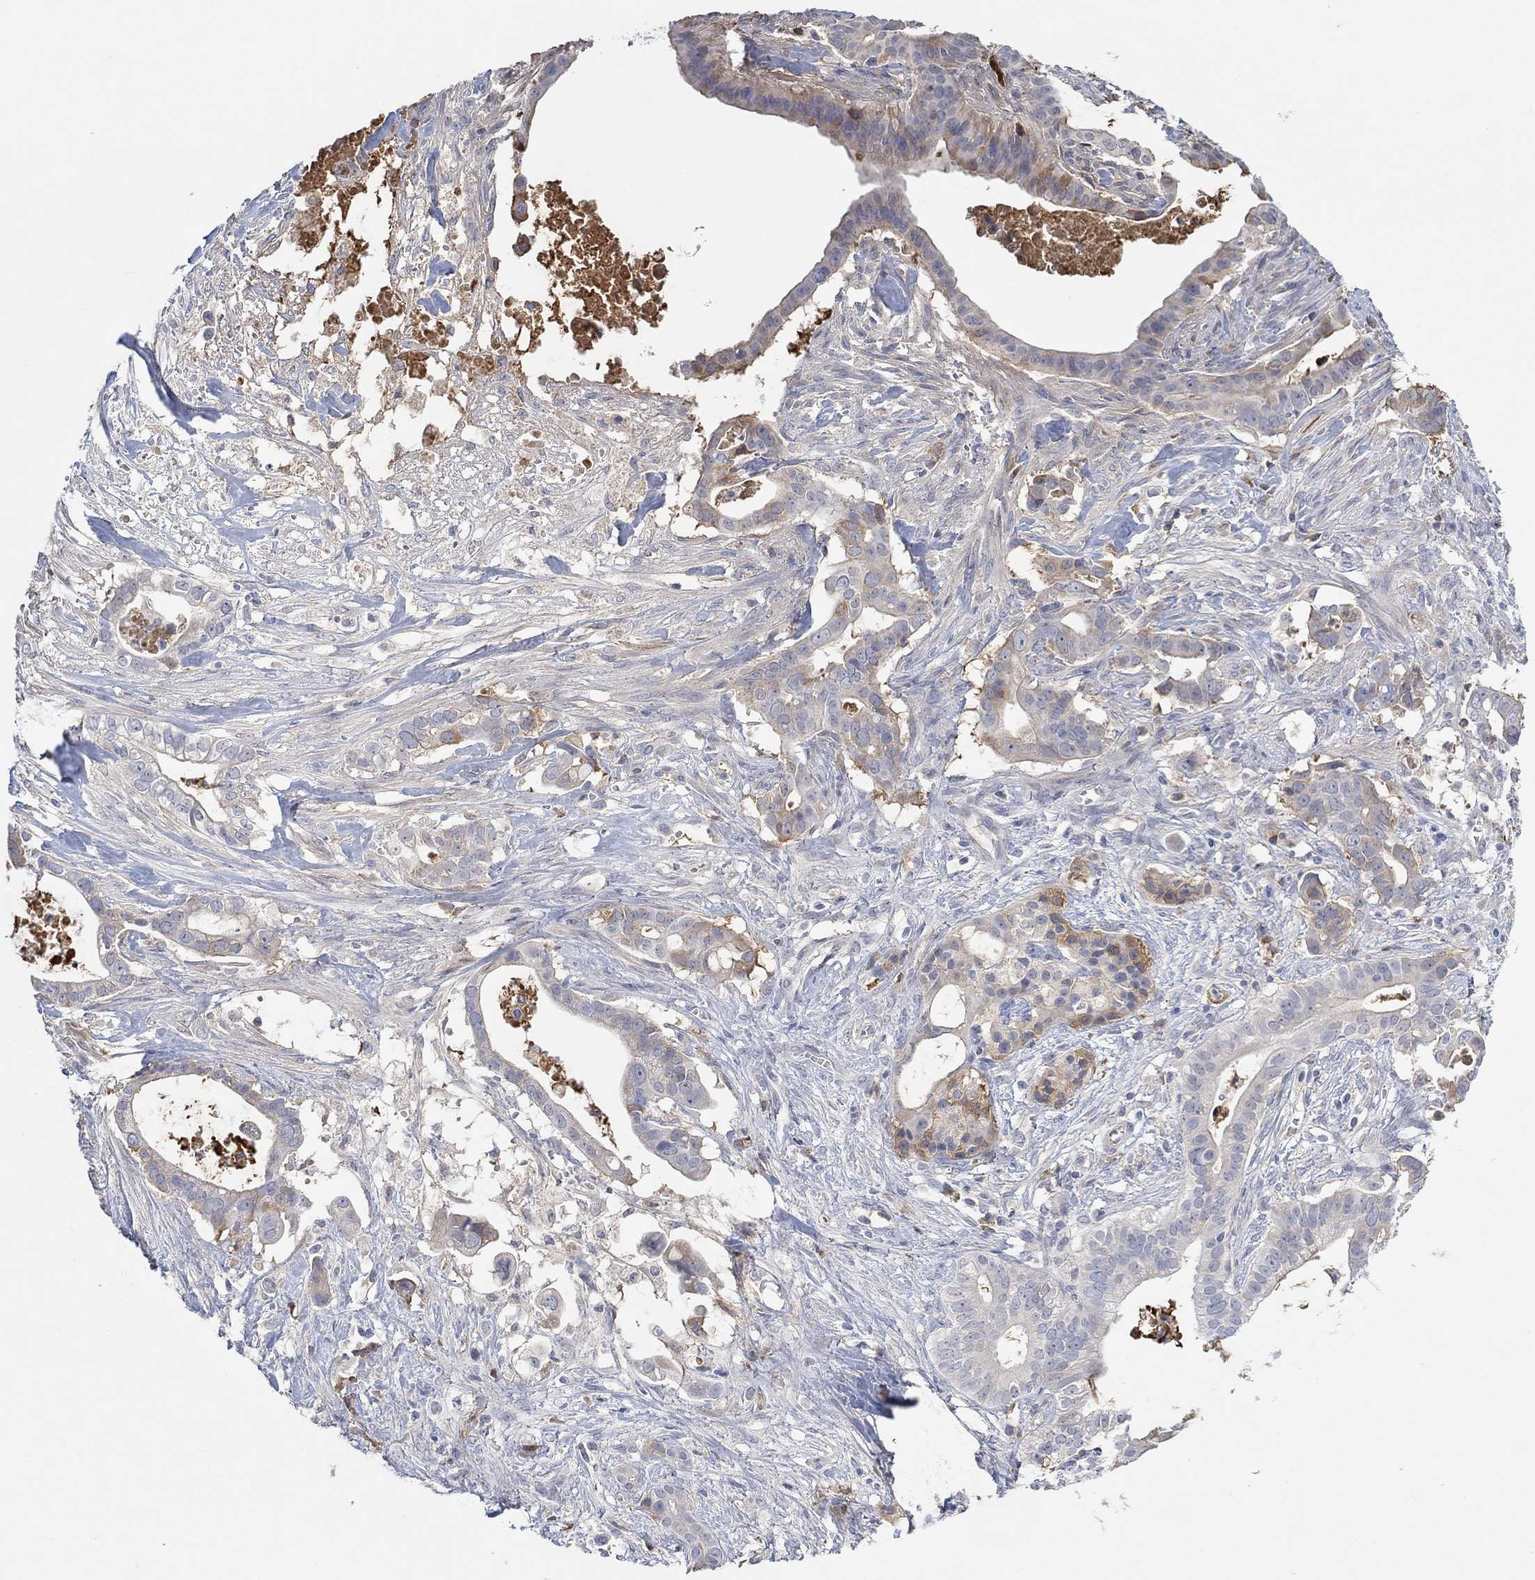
{"staining": {"intensity": "moderate", "quantity": "<25%", "location": "cytoplasmic/membranous"}, "tissue": "pancreatic cancer", "cell_type": "Tumor cells", "image_type": "cancer", "snomed": [{"axis": "morphology", "description": "Adenocarcinoma, NOS"}, {"axis": "topography", "description": "Pancreas"}], "caption": "IHC (DAB) staining of human pancreatic adenocarcinoma displays moderate cytoplasmic/membranous protein positivity in about <25% of tumor cells. (Brightfield microscopy of DAB IHC at high magnification).", "gene": "MSTN", "patient": {"sex": "male", "age": 61}}